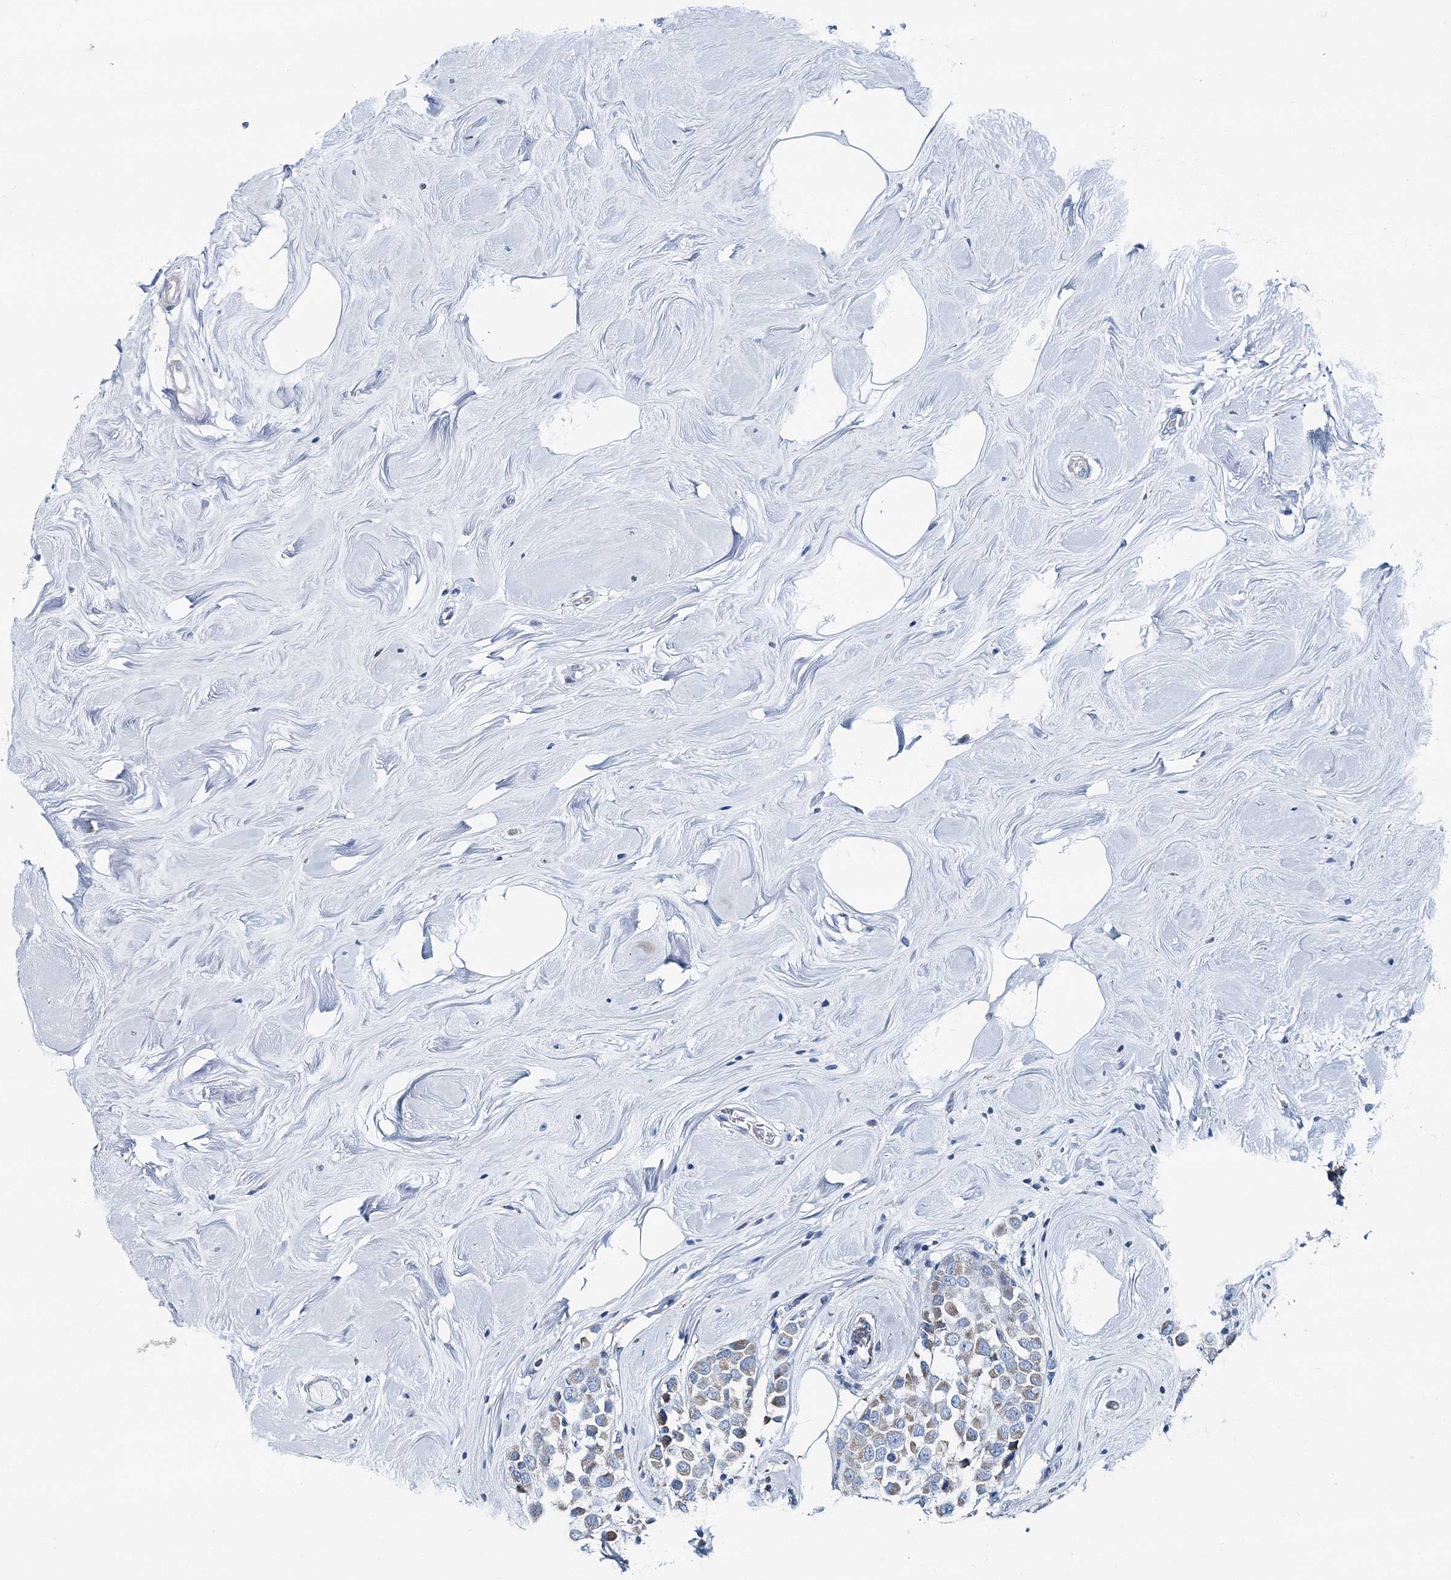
{"staining": {"intensity": "weak", "quantity": "25%-75%", "location": "cytoplasmic/membranous"}, "tissue": "breast cancer", "cell_type": "Tumor cells", "image_type": "cancer", "snomed": [{"axis": "morphology", "description": "Duct carcinoma"}, {"axis": "topography", "description": "Breast"}], "caption": "Breast cancer (infiltrating ductal carcinoma) stained for a protein (brown) demonstrates weak cytoplasmic/membranous positive expression in approximately 25%-75% of tumor cells.", "gene": "GABARAPL2", "patient": {"sex": "female", "age": 61}}